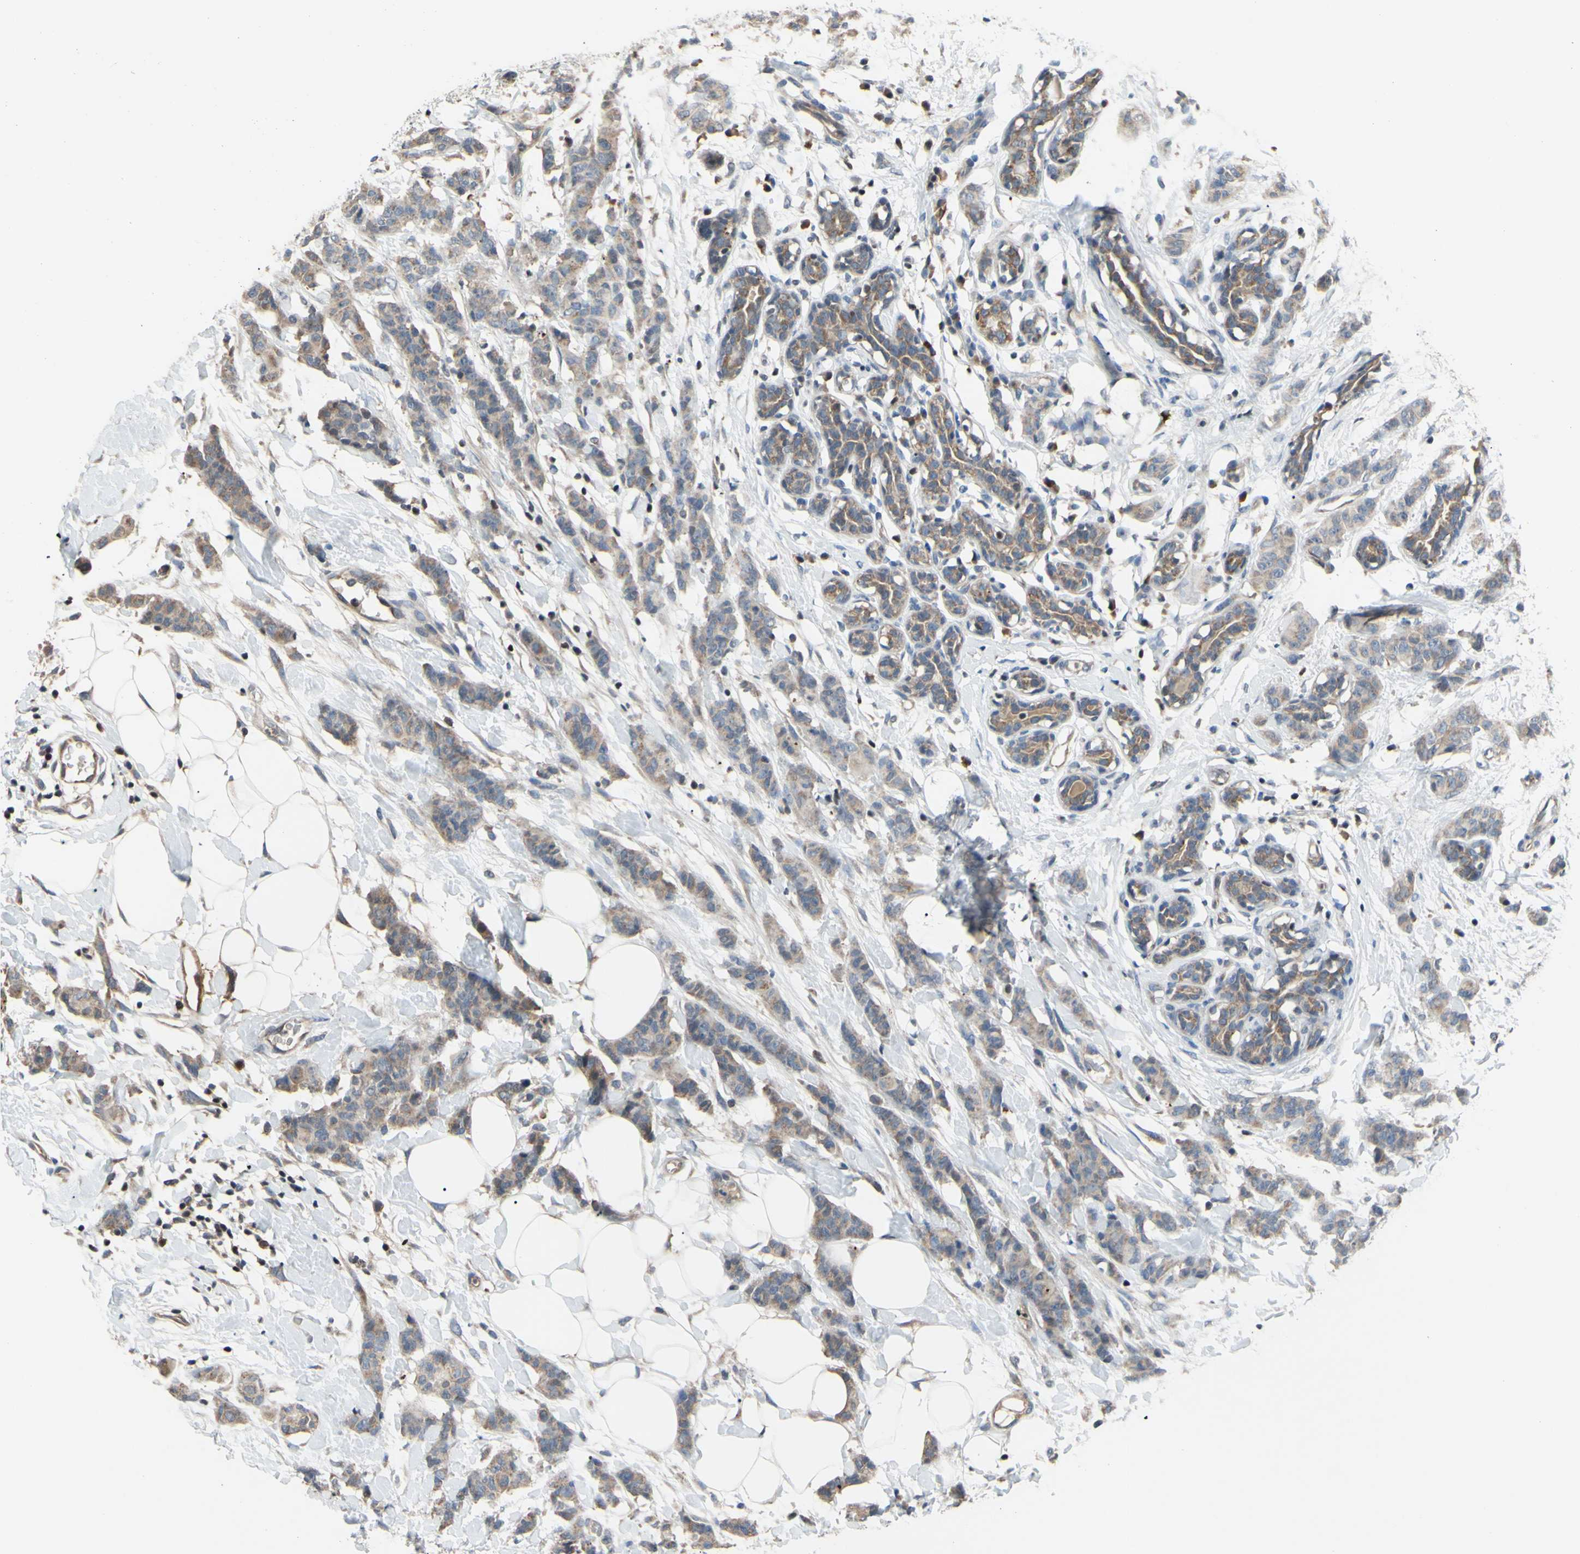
{"staining": {"intensity": "weak", "quantity": ">75%", "location": "cytoplasmic/membranous"}, "tissue": "breast cancer", "cell_type": "Tumor cells", "image_type": "cancer", "snomed": [{"axis": "morphology", "description": "Normal tissue, NOS"}, {"axis": "morphology", "description": "Duct carcinoma"}, {"axis": "topography", "description": "Breast"}], "caption": "Immunohistochemical staining of human infiltrating ductal carcinoma (breast) exhibits weak cytoplasmic/membranous protein staining in approximately >75% of tumor cells.", "gene": "SP4", "patient": {"sex": "female", "age": 40}}